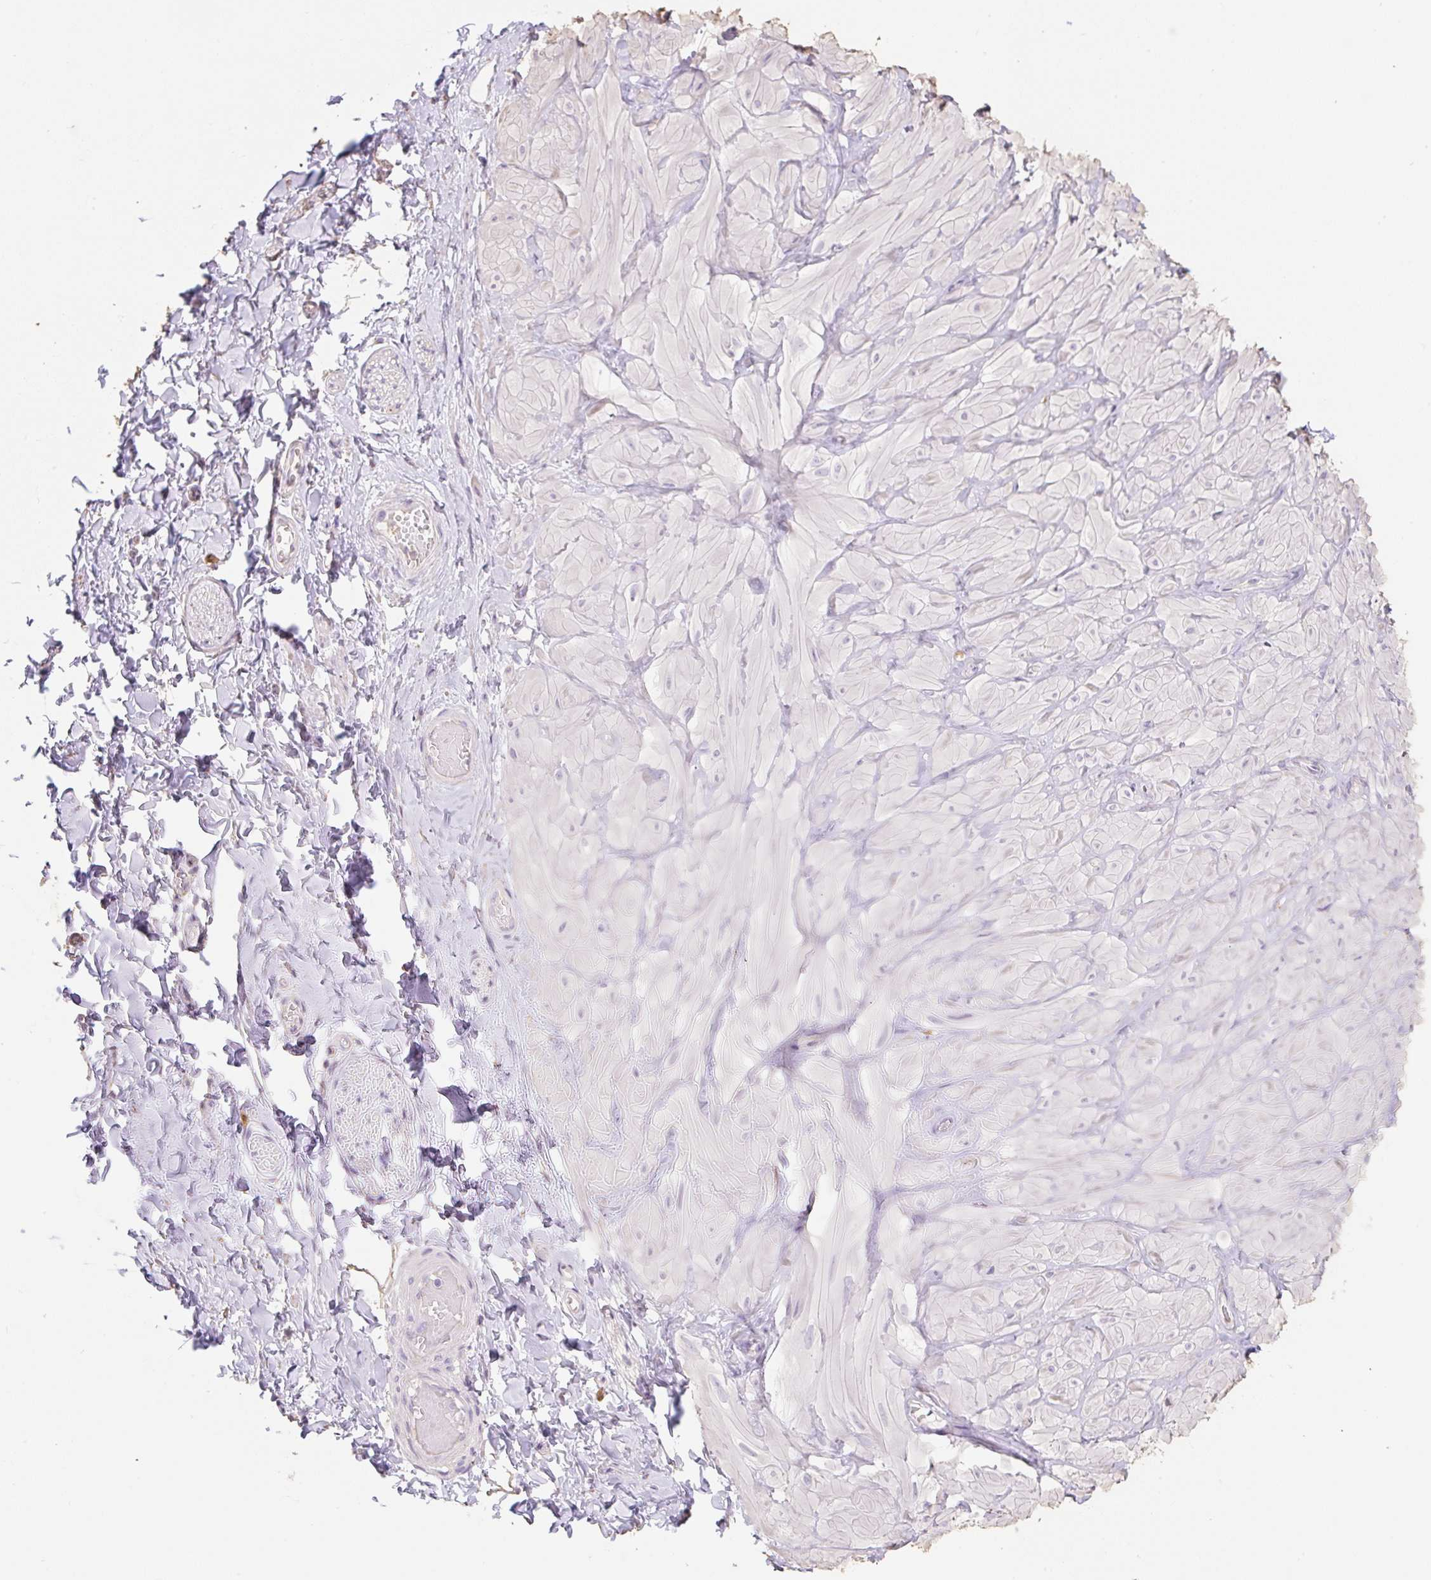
{"staining": {"intensity": "weak", "quantity": ">75%", "location": "cytoplasmic/membranous"}, "tissue": "adipose tissue", "cell_type": "Adipocytes", "image_type": "normal", "snomed": [{"axis": "morphology", "description": "Normal tissue, NOS"}, {"axis": "topography", "description": "Soft tissue"}, {"axis": "topography", "description": "Adipose tissue"}, {"axis": "topography", "description": "Vascular tissue"}, {"axis": "topography", "description": "Peripheral nerve tissue"}], "caption": "Protein expression analysis of unremarkable adipose tissue reveals weak cytoplasmic/membranous staining in approximately >75% of adipocytes. (DAB (3,3'-diaminobenzidine) IHC, brown staining for protein, blue staining for nuclei).", "gene": "MBOAT7", "patient": {"sex": "male", "age": 29}}